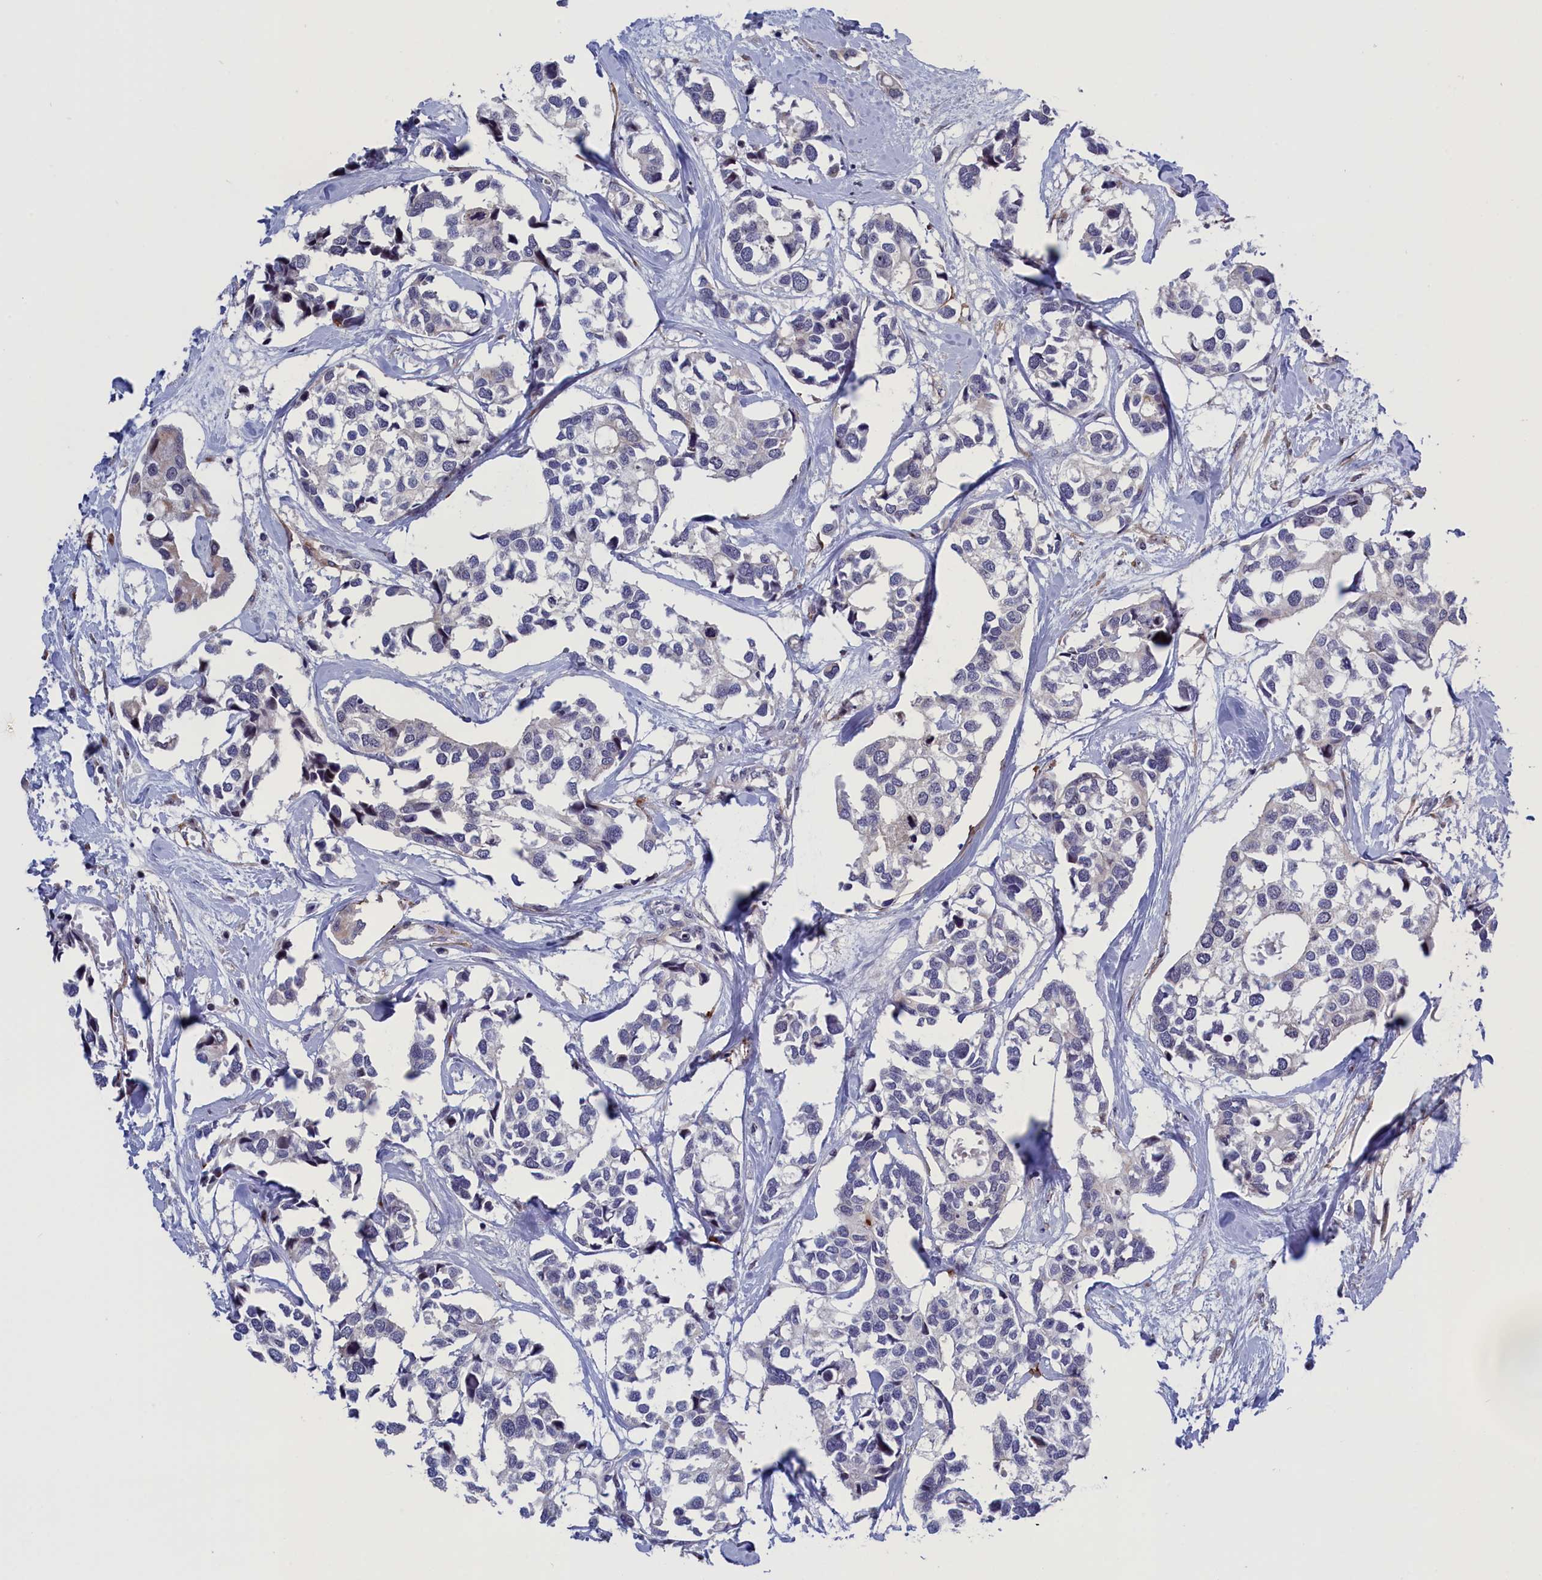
{"staining": {"intensity": "negative", "quantity": "none", "location": "none"}, "tissue": "breast cancer", "cell_type": "Tumor cells", "image_type": "cancer", "snomed": [{"axis": "morphology", "description": "Duct carcinoma"}, {"axis": "topography", "description": "Breast"}], "caption": "Tumor cells are negative for brown protein staining in breast cancer (infiltrating ductal carcinoma).", "gene": "PPAN", "patient": {"sex": "female", "age": 83}}